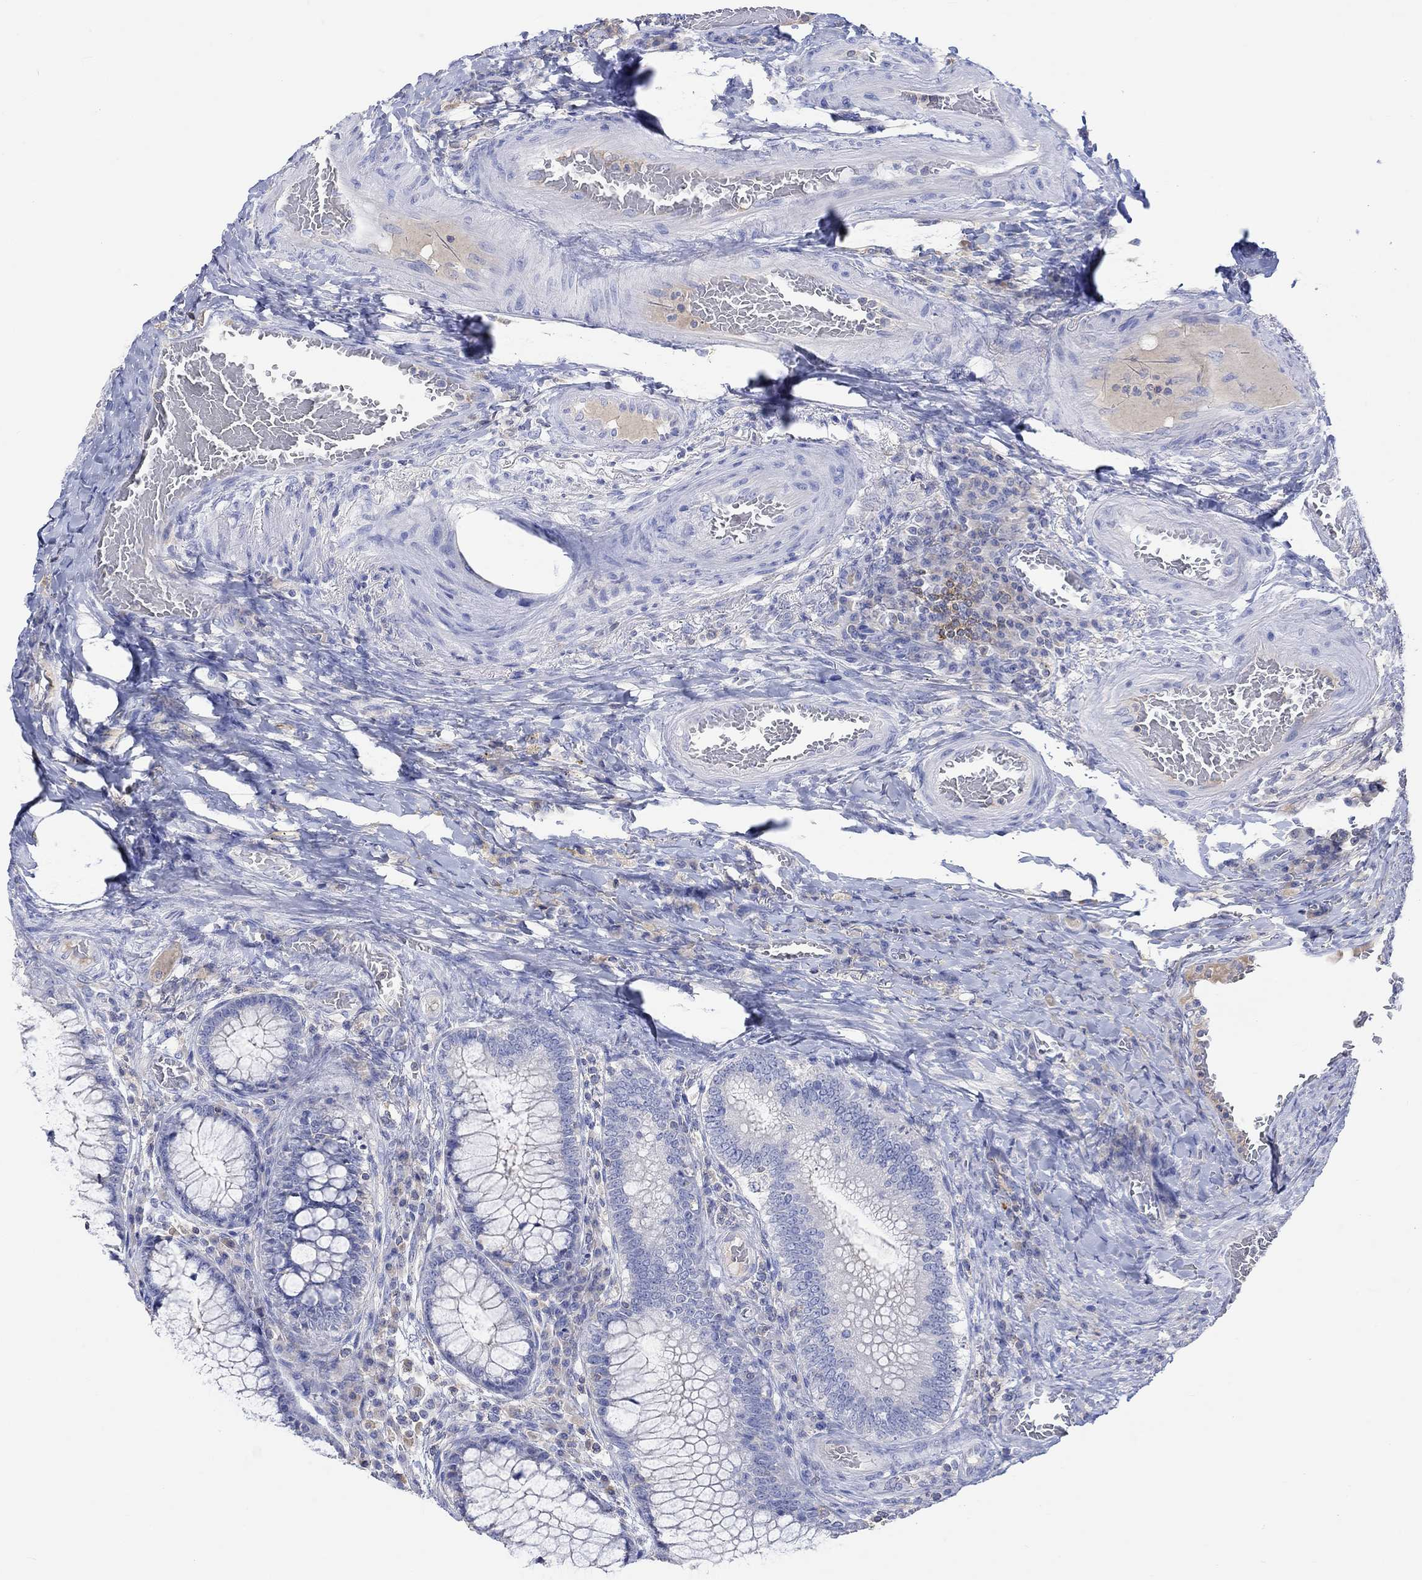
{"staining": {"intensity": "negative", "quantity": "none", "location": "none"}, "tissue": "colorectal cancer", "cell_type": "Tumor cells", "image_type": "cancer", "snomed": [{"axis": "morphology", "description": "Adenocarcinoma, NOS"}, {"axis": "topography", "description": "Colon"}], "caption": "The histopathology image reveals no significant positivity in tumor cells of colorectal cancer.", "gene": "GCM1", "patient": {"sex": "female", "age": 86}}